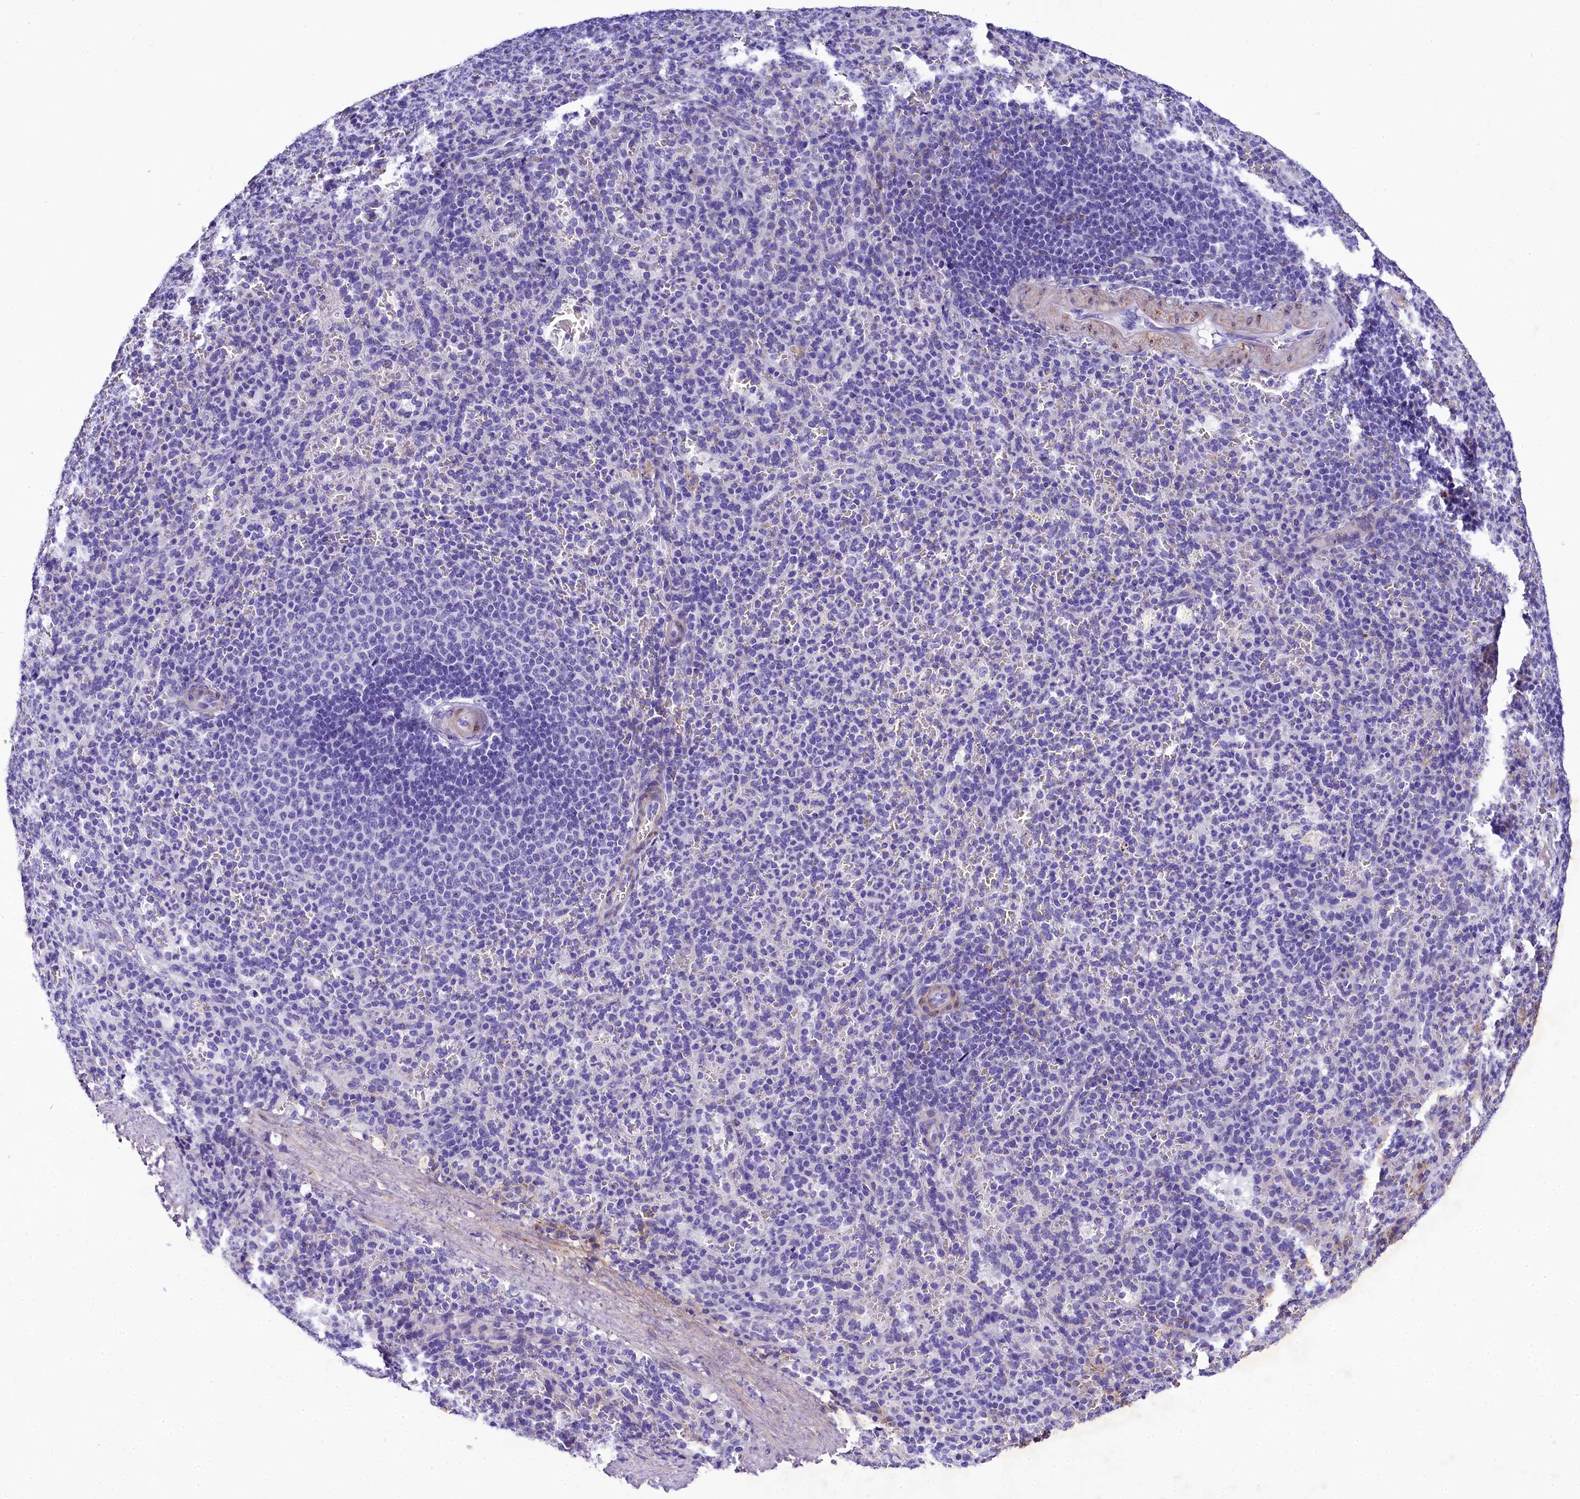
{"staining": {"intensity": "negative", "quantity": "none", "location": "none"}, "tissue": "spleen", "cell_type": "Cells in red pulp", "image_type": "normal", "snomed": [{"axis": "morphology", "description": "Normal tissue, NOS"}, {"axis": "topography", "description": "Spleen"}], "caption": "This is an IHC micrograph of benign spleen. There is no expression in cells in red pulp.", "gene": "SOD3", "patient": {"sex": "female", "age": 21}}